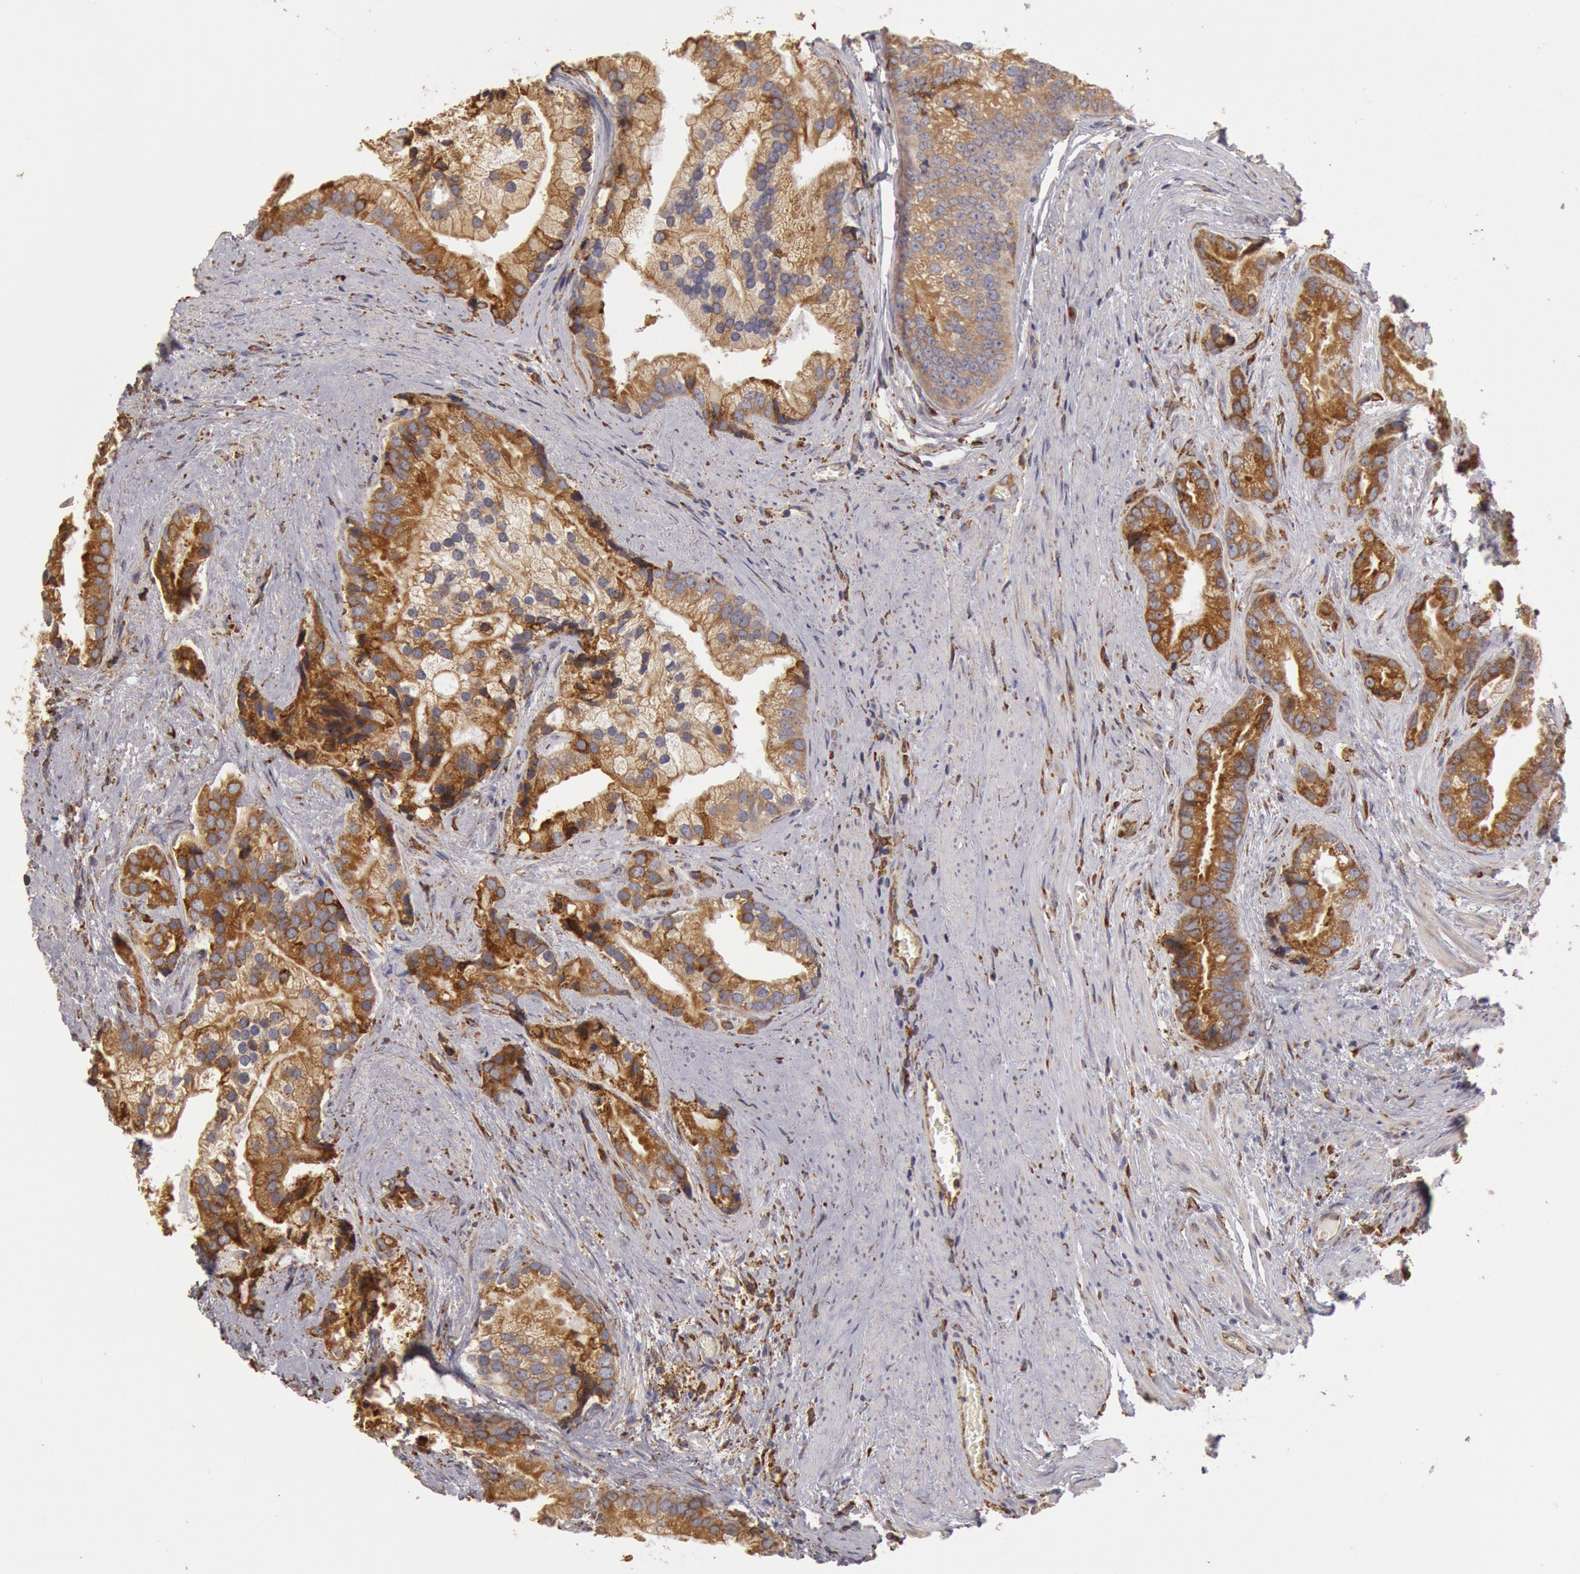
{"staining": {"intensity": "moderate", "quantity": ">75%", "location": "cytoplasmic/membranous"}, "tissue": "prostate cancer", "cell_type": "Tumor cells", "image_type": "cancer", "snomed": [{"axis": "morphology", "description": "Adenocarcinoma, Low grade"}, {"axis": "topography", "description": "Prostate"}], "caption": "Immunohistochemical staining of prostate cancer reveals medium levels of moderate cytoplasmic/membranous protein positivity in about >75% of tumor cells.", "gene": "ERP44", "patient": {"sex": "male", "age": 71}}